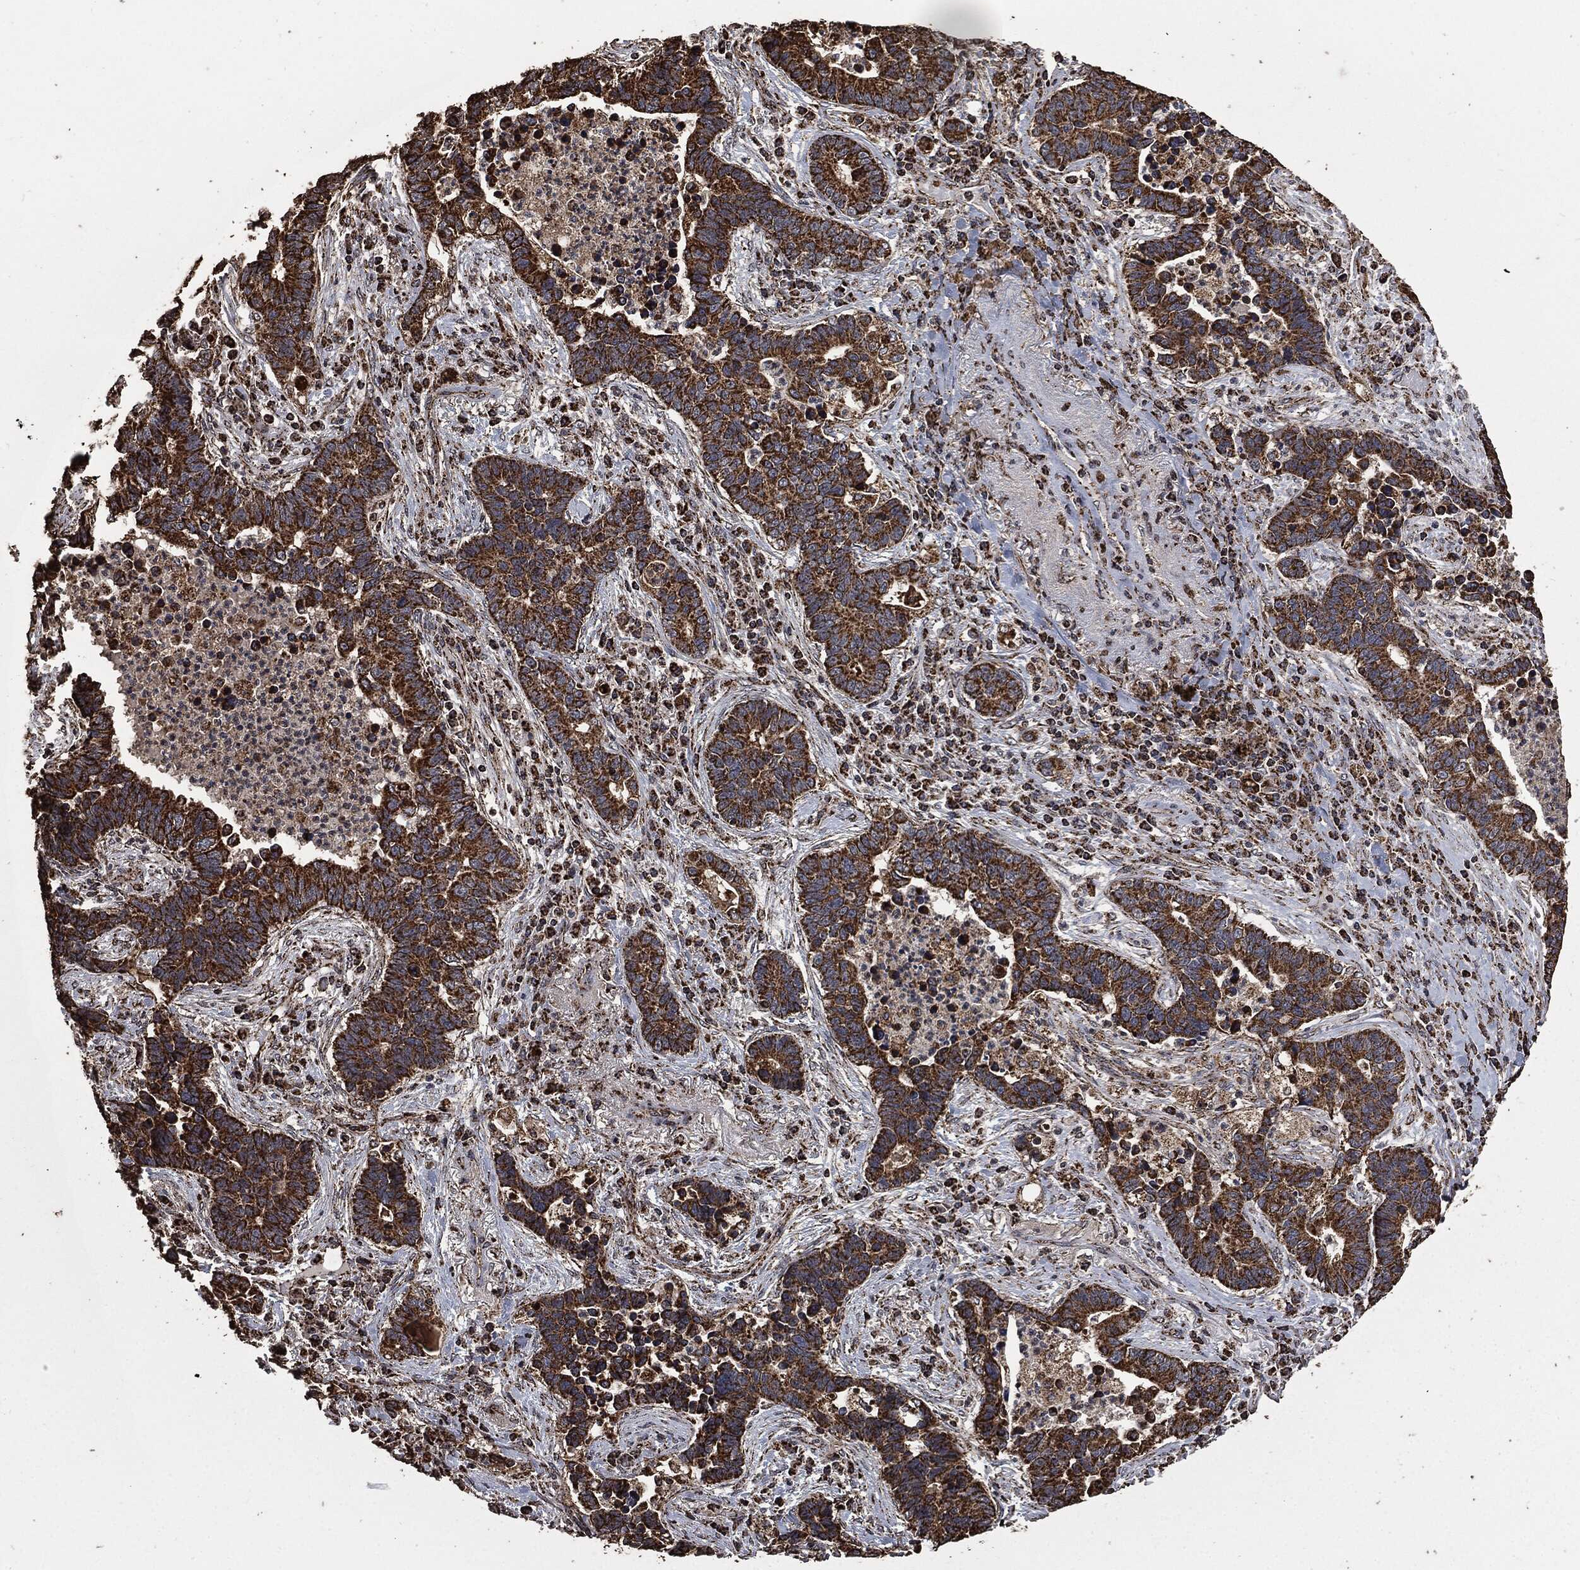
{"staining": {"intensity": "strong", "quantity": ">75%", "location": "cytoplasmic/membranous"}, "tissue": "lung cancer", "cell_type": "Tumor cells", "image_type": "cancer", "snomed": [{"axis": "morphology", "description": "Adenocarcinoma, NOS"}, {"axis": "topography", "description": "Lung"}], "caption": "Tumor cells demonstrate strong cytoplasmic/membranous positivity in about >75% of cells in lung cancer.", "gene": "LIG3", "patient": {"sex": "female", "age": 57}}